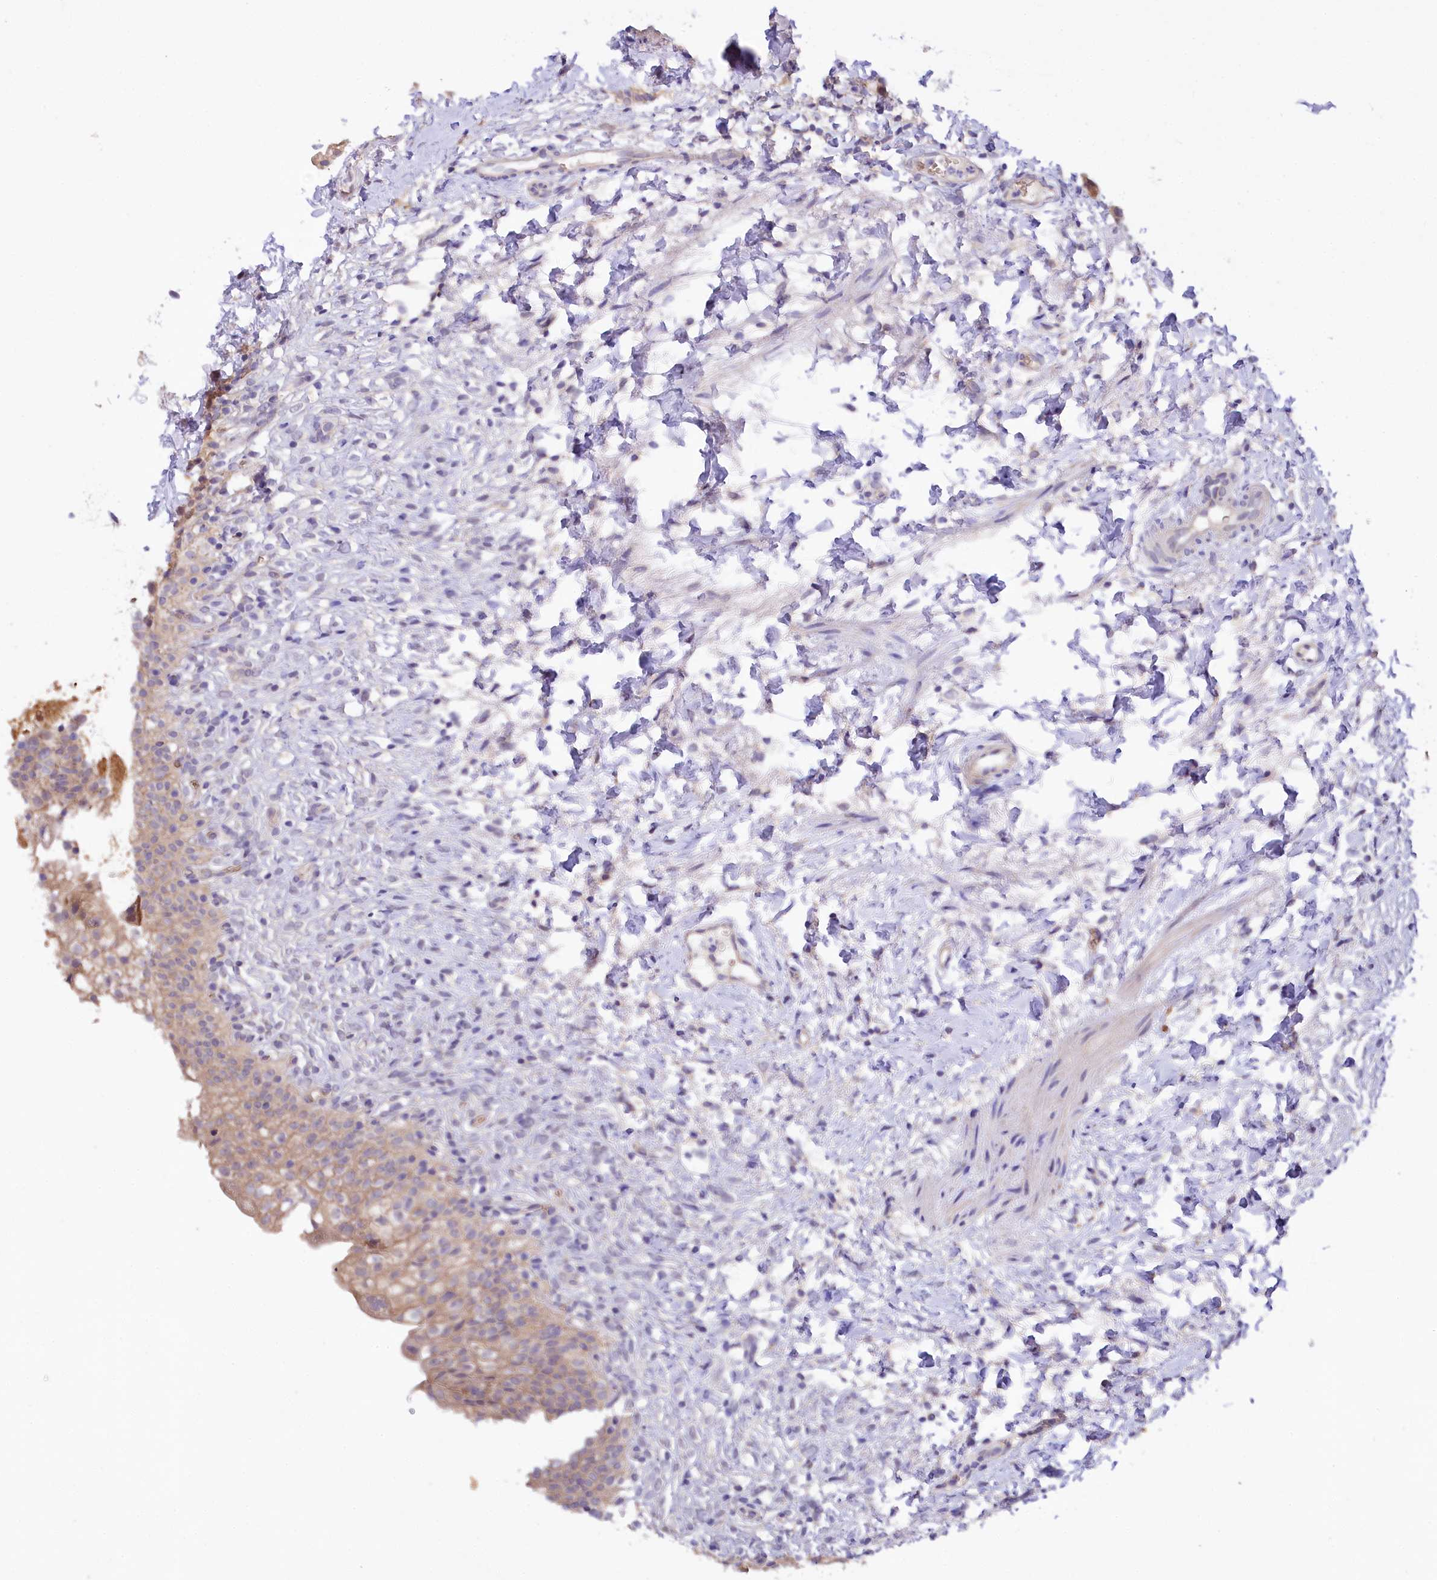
{"staining": {"intensity": "moderate", "quantity": ">75%", "location": "cytoplasmic/membranous"}, "tissue": "urinary bladder", "cell_type": "Urothelial cells", "image_type": "normal", "snomed": [{"axis": "morphology", "description": "Normal tissue, NOS"}, {"axis": "topography", "description": "Urinary bladder"}], "caption": "Immunohistochemical staining of benign human urinary bladder displays moderate cytoplasmic/membranous protein staining in approximately >75% of urothelial cells.", "gene": "CEP295", "patient": {"sex": "male", "age": 55}}